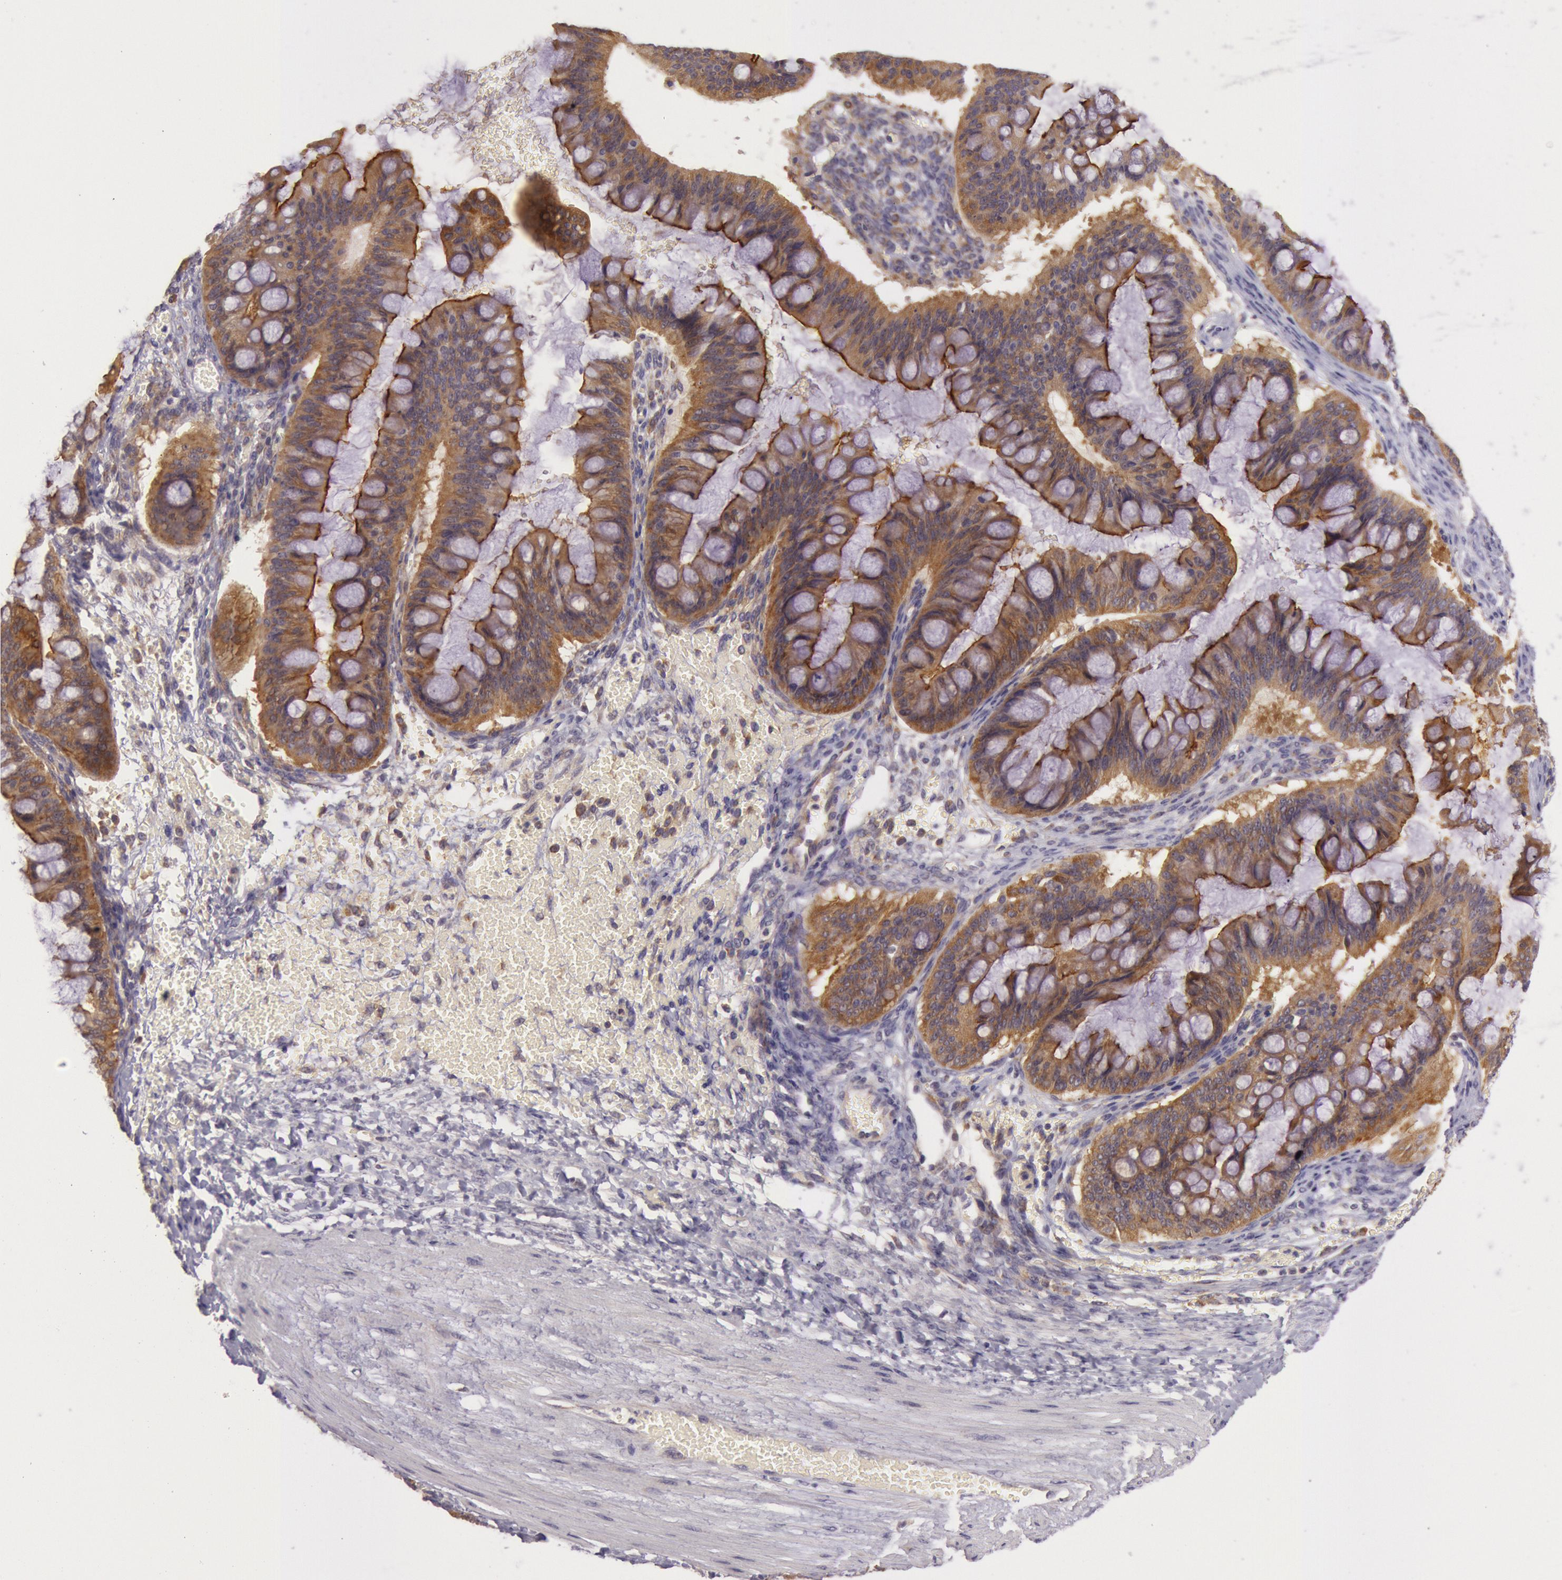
{"staining": {"intensity": "strong", "quantity": ">75%", "location": "cytoplasmic/membranous"}, "tissue": "ovarian cancer", "cell_type": "Tumor cells", "image_type": "cancer", "snomed": [{"axis": "morphology", "description": "Cystadenocarcinoma, mucinous, NOS"}, {"axis": "topography", "description": "Ovary"}], "caption": "Ovarian cancer stained with immunohistochemistry (IHC) shows strong cytoplasmic/membranous positivity in about >75% of tumor cells.", "gene": "CDK16", "patient": {"sex": "female", "age": 73}}